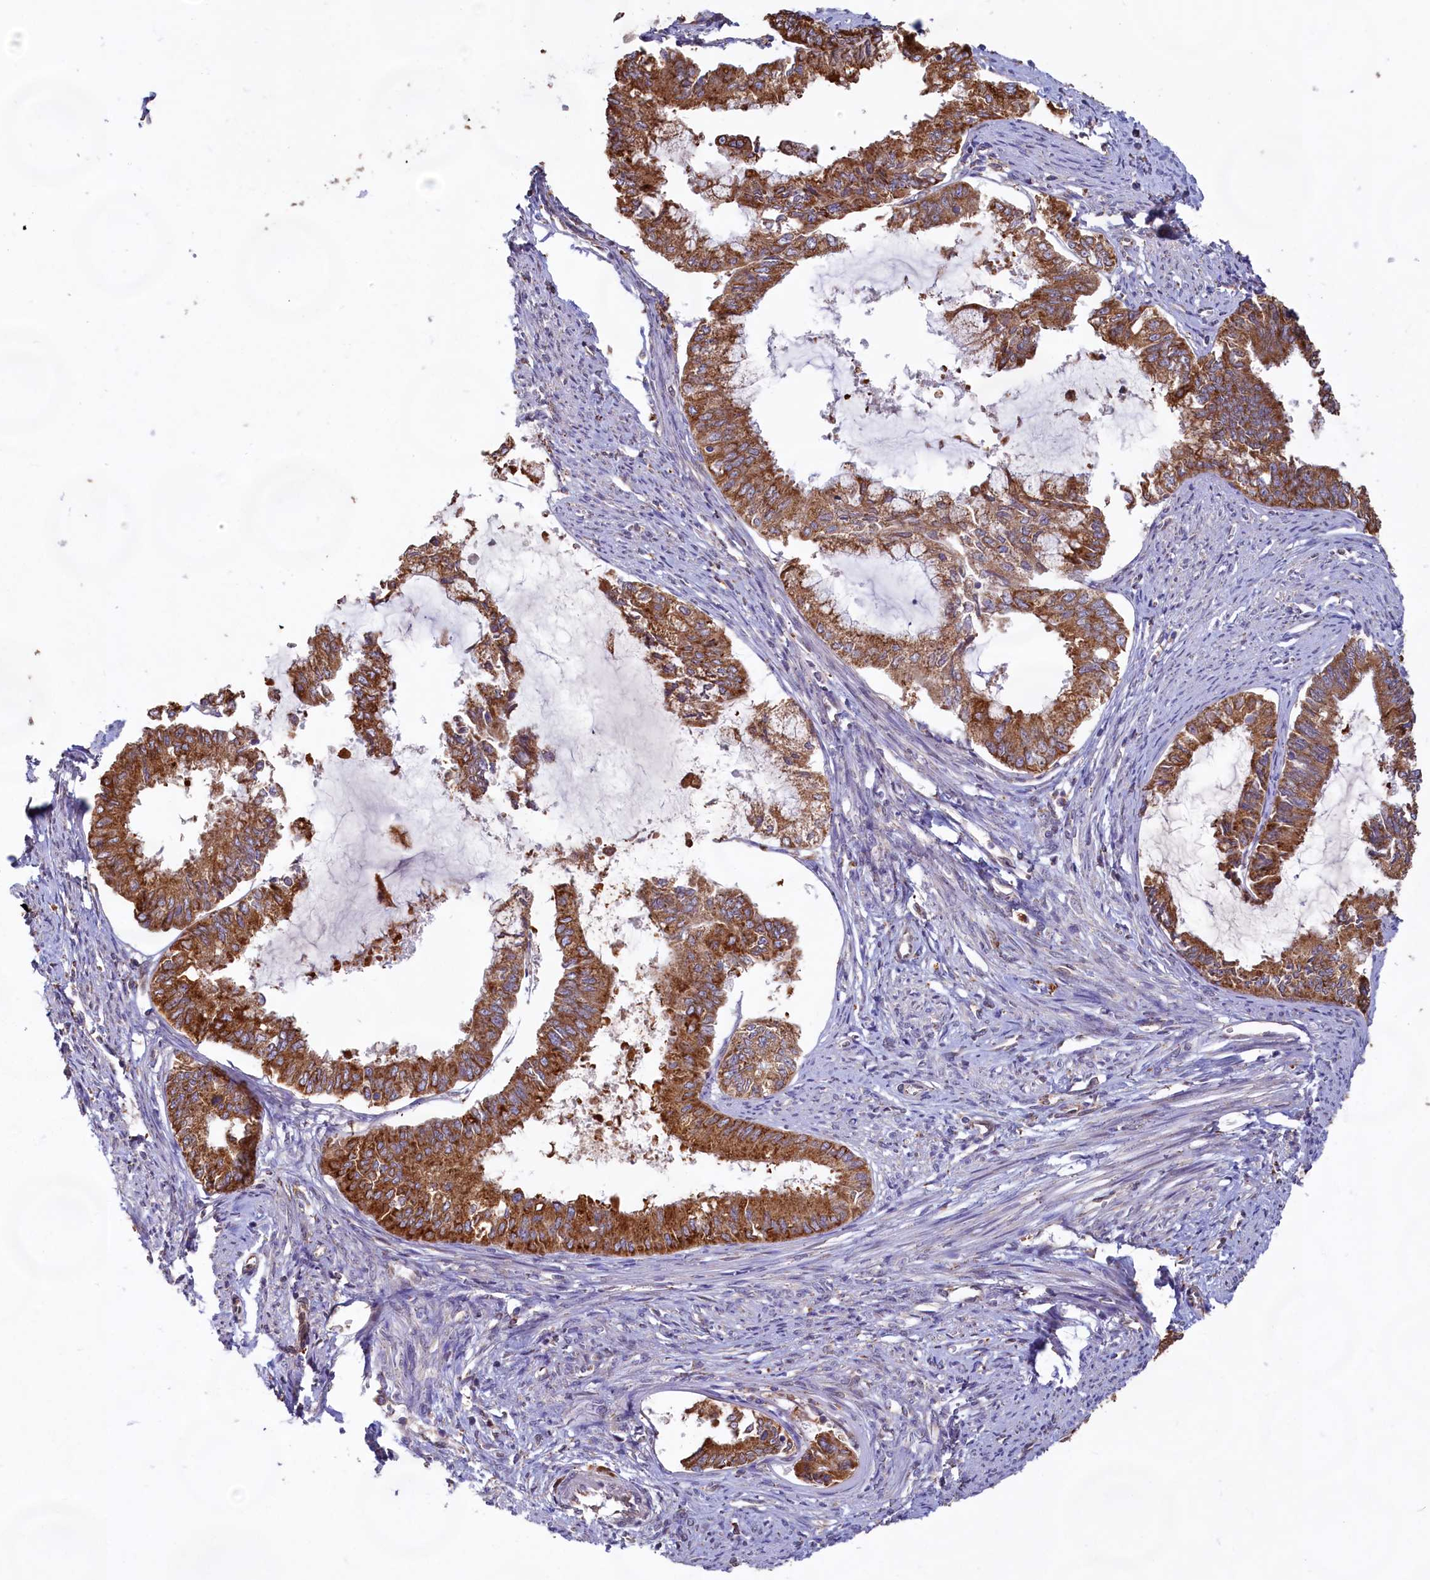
{"staining": {"intensity": "strong", "quantity": ">75%", "location": "cytoplasmic/membranous"}, "tissue": "endometrial cancer", "cell_type": "Tumor cells", "image_type": "cancer", "snomed": [{"axis": "morphology", "description": "Adenocarcinoma, NOS"}, {"axis": "topography", "description": "Endometrium"}], "caption": "Approximately >75% of tumor cells in endometrial adenocarcinoma display strong cytoplasmic/membranous protein expression as visualized by brown immunohistochemical staining.", "gene": "TBC1D19", "patient": {"sex": "female", "age": 86}}